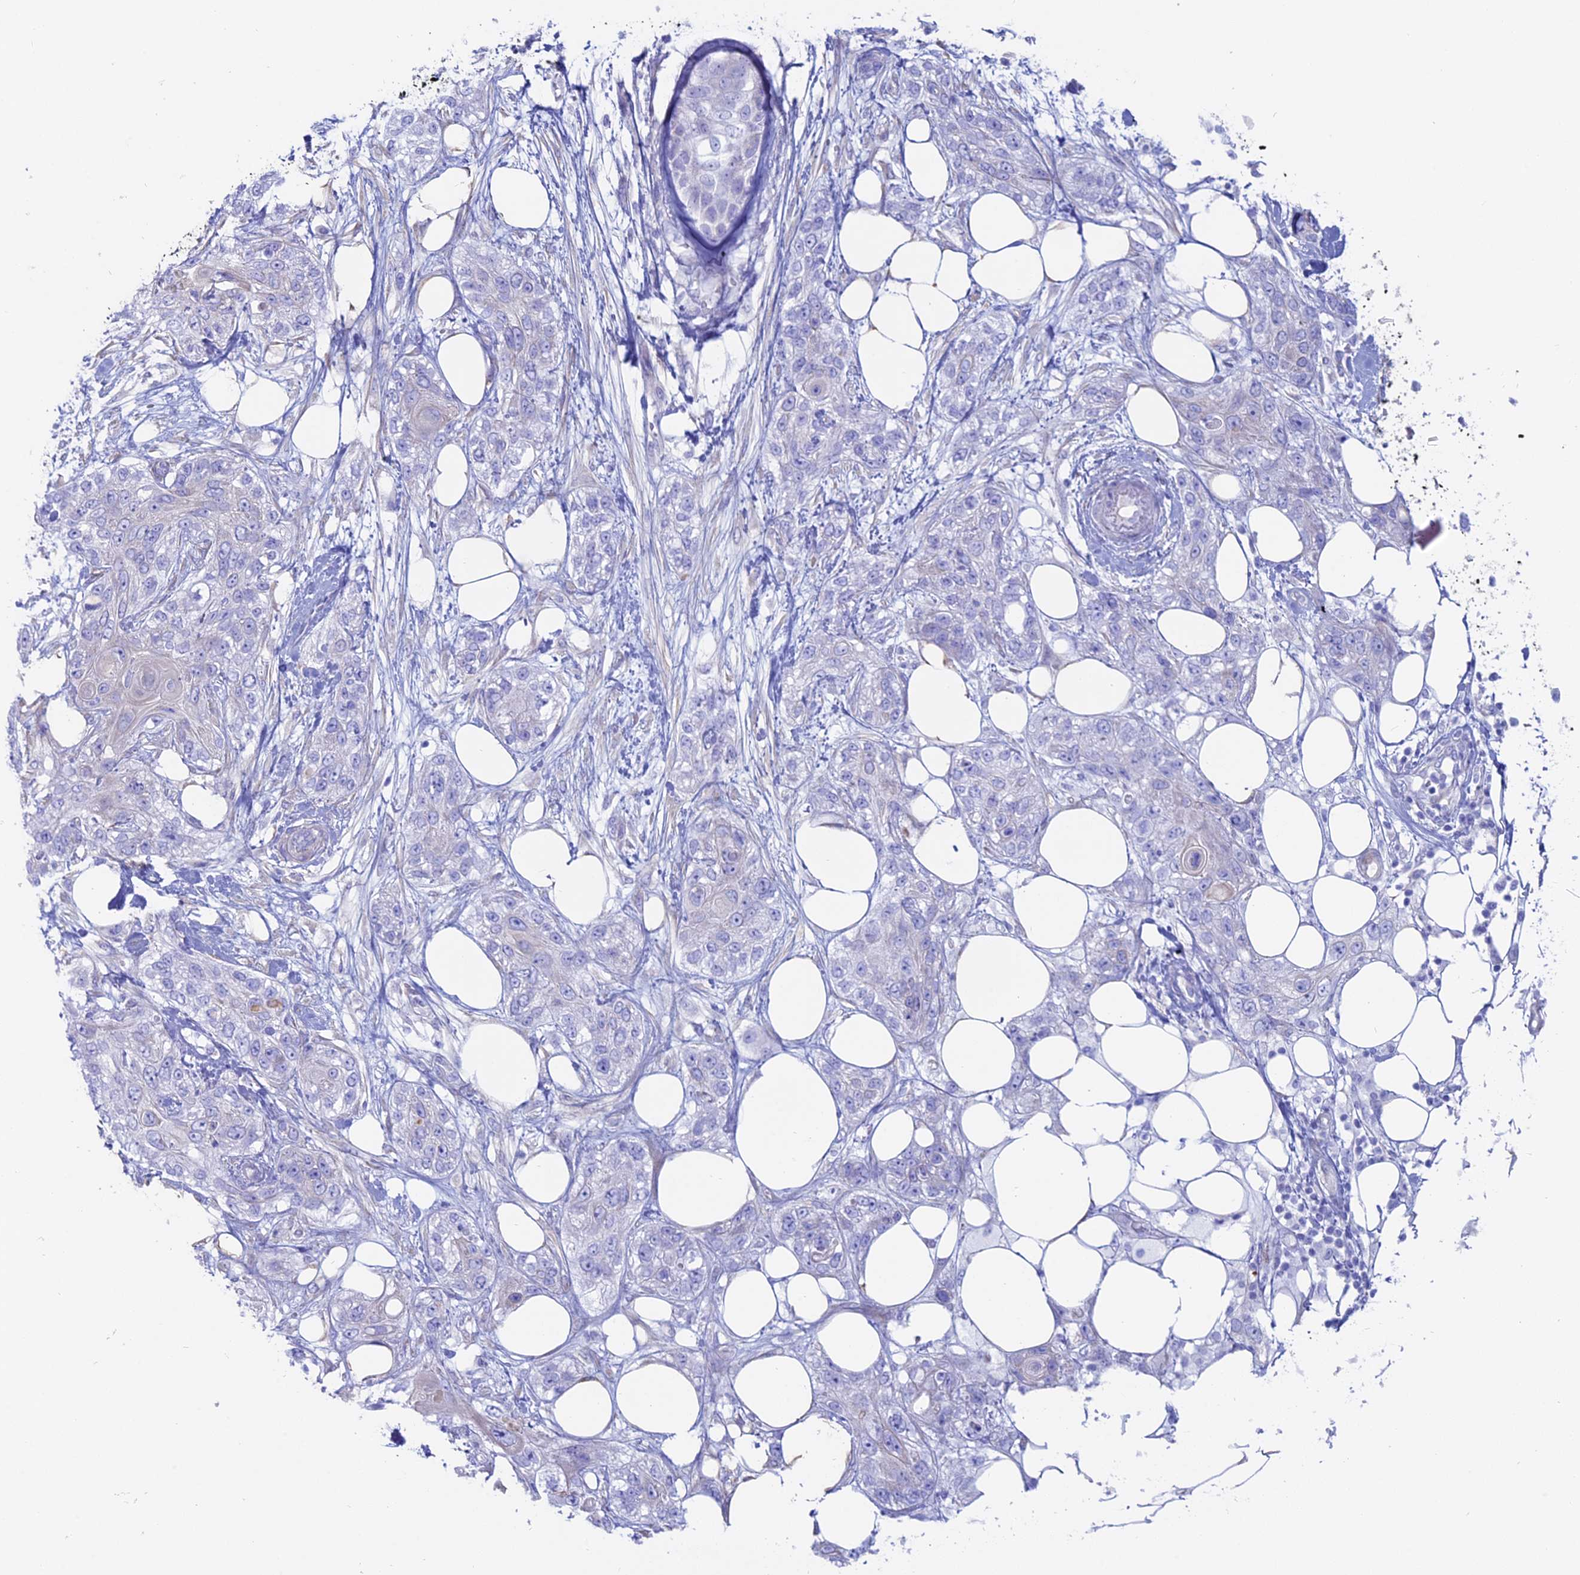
{"staining": {"intensity": "negative", "quantity": "none", "location": "none"}, "tissue": "skin cancer", "cell_type": "Tumor cells", "image_type": "cancer", "snomed": [{"axis": "morphology", "description": "Normal tissue, NOS"}, {"axis": "morphology", "description": "Squamous cell carcinoma, NOS"}, {"axis": "topography", "description": "Skin"}], "caption": "High power microscopy micrograph of an IHC histopathology image of skin squamous cell carcinoma, revealing no significant staining in tumor cells.", "gene": "OR2AE1", "patient": {"sex": "male", "age": 72}}